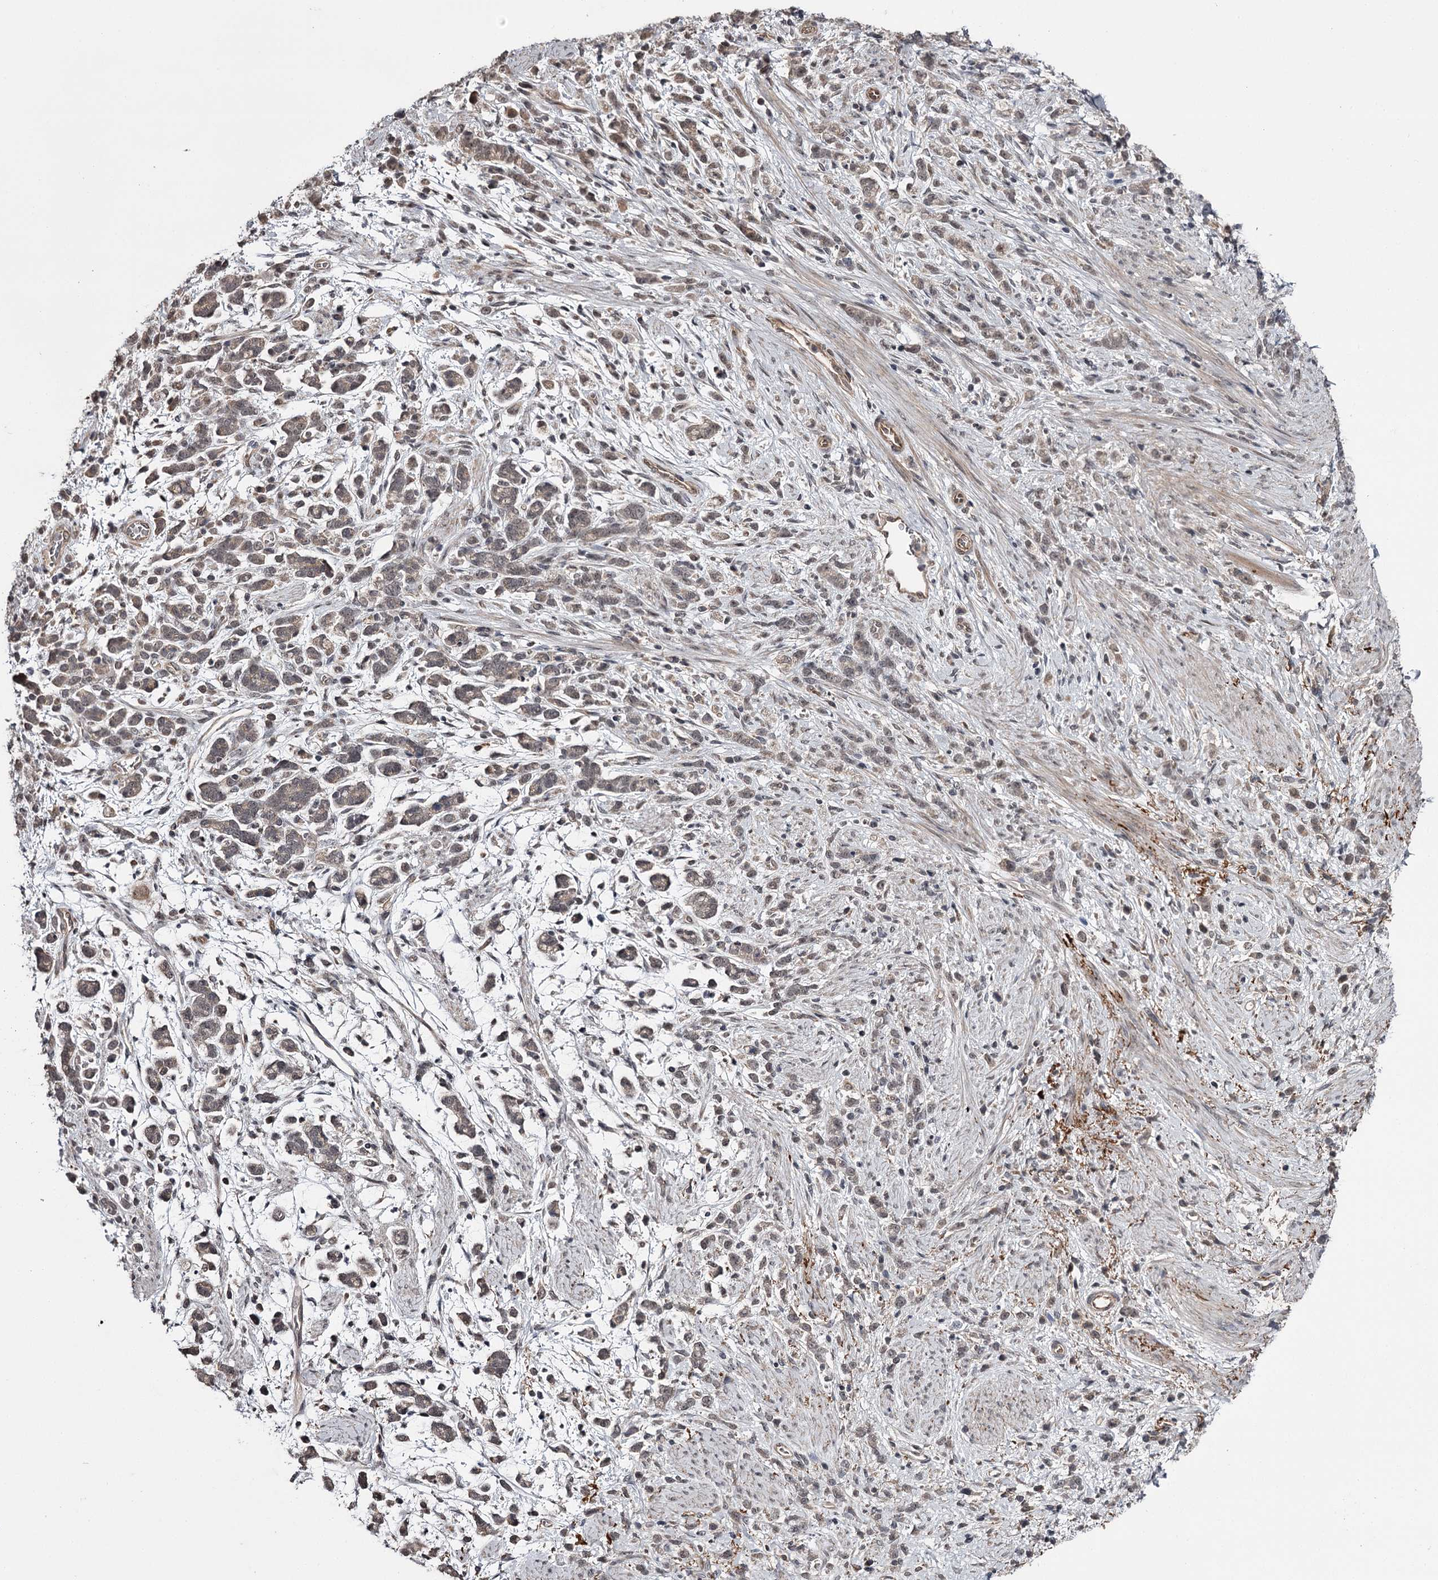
{"staining": {"intensity": "weak", "quantity": "25%-75%", "location": "cytoplasmic/membranous"}, "tissue": "stomach cancer", "cell_type": "Tumor cells", "image_type": "cancer", "snomed": [{"axis": "morphology", "description": "Adenocarcinoma, NOS"}, {"axis": "topography", "description": "Stomach"}], "caption": "Brown immunohistochemical staining in human stomach cancer shows weak cytoplasmic/membranous positivity in approximately 25%-75% of tumor cells.", "gene": "CWF19L2", "patient": {"sex": "female", "age": 60}}